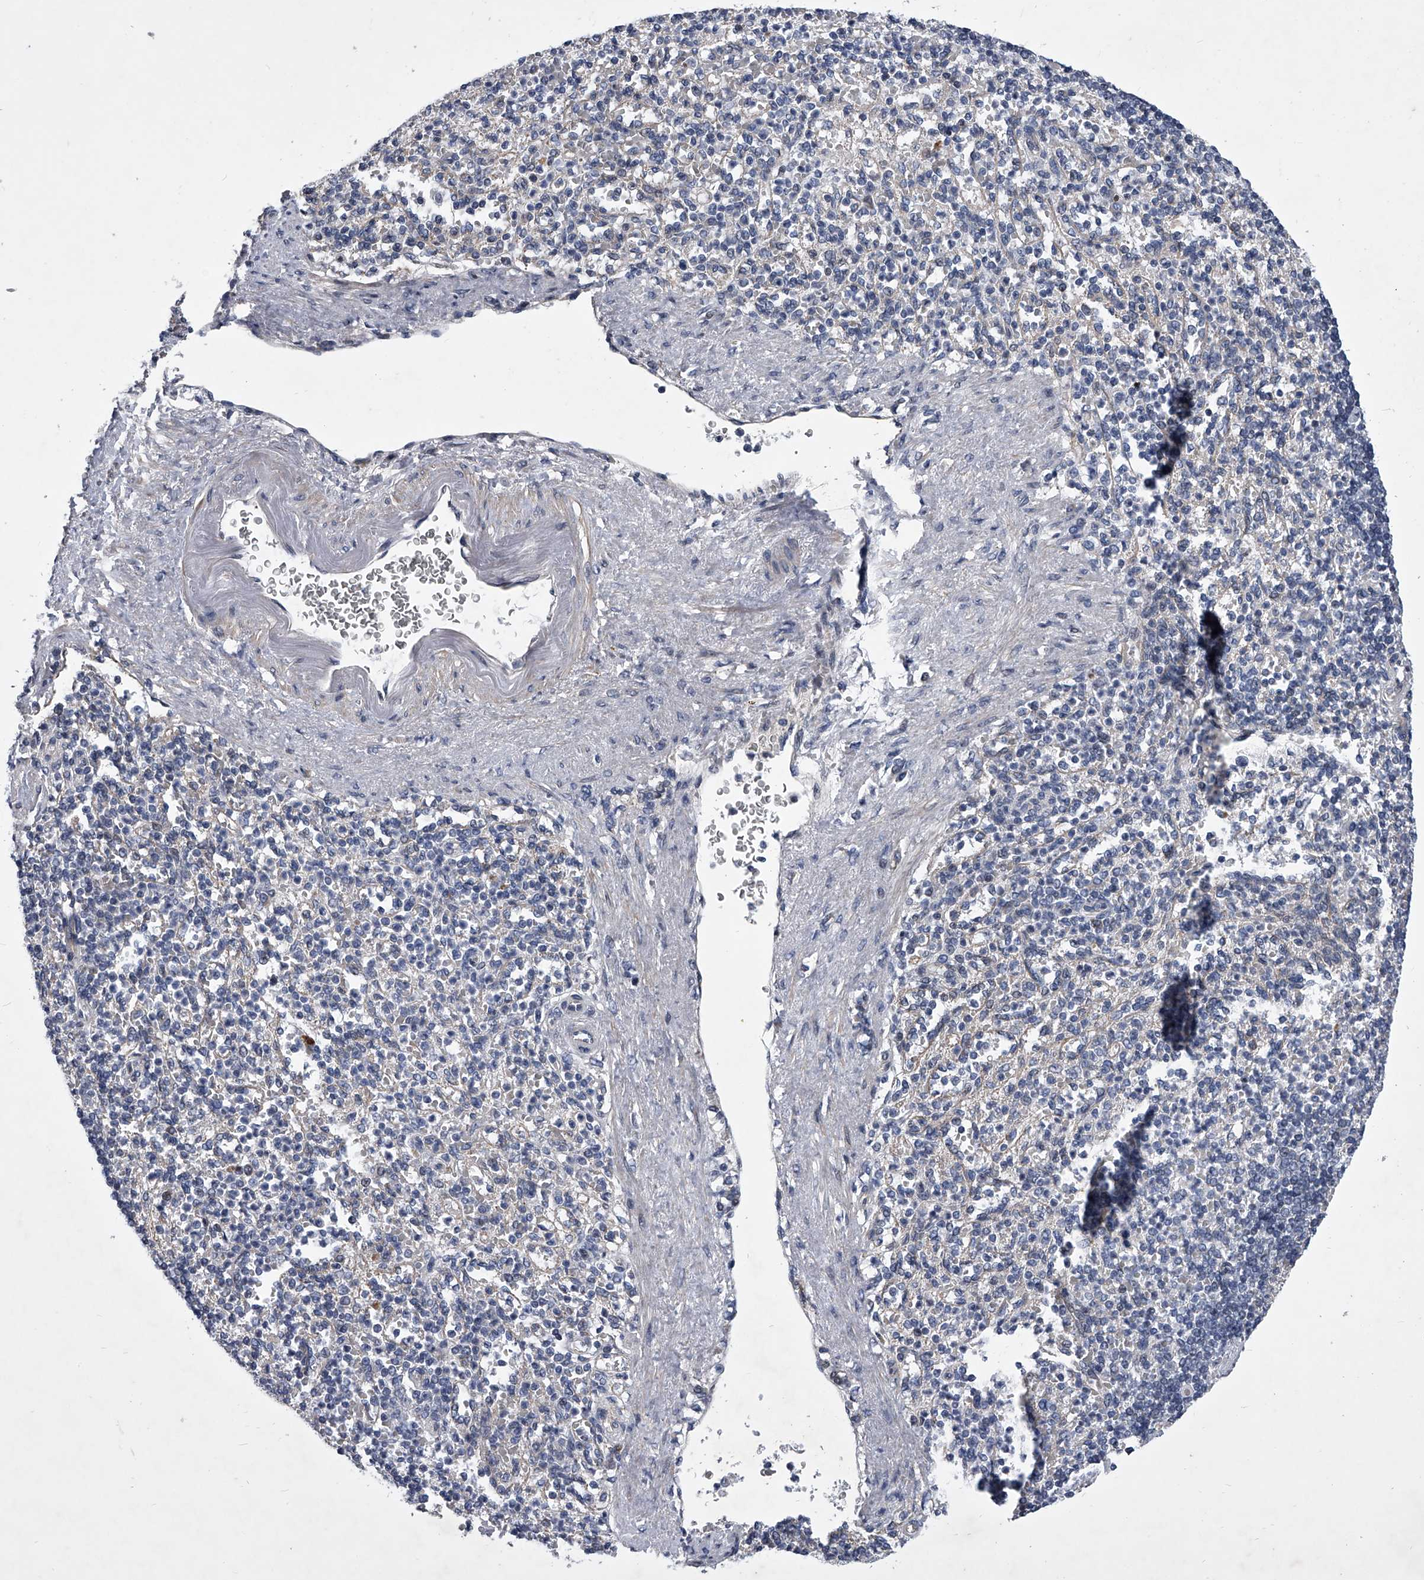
{"staining": {"intensity": "negative", "quantity": "none", "location": "none"}, "tissue": "spleen", "cell_type": "Cells in red pulp", "image_type": "normal", "snomed": [{"axis": "morphology", "description": "Normal tissue, NOS"}, {"axis": "topography", "description": "Spleen"}], "caption": "The photomicrograph reveals no significant expression in cells in red pulp of spleen.", "gene": "ZNF76", "patient": {"sex": "female", "age": 74}}